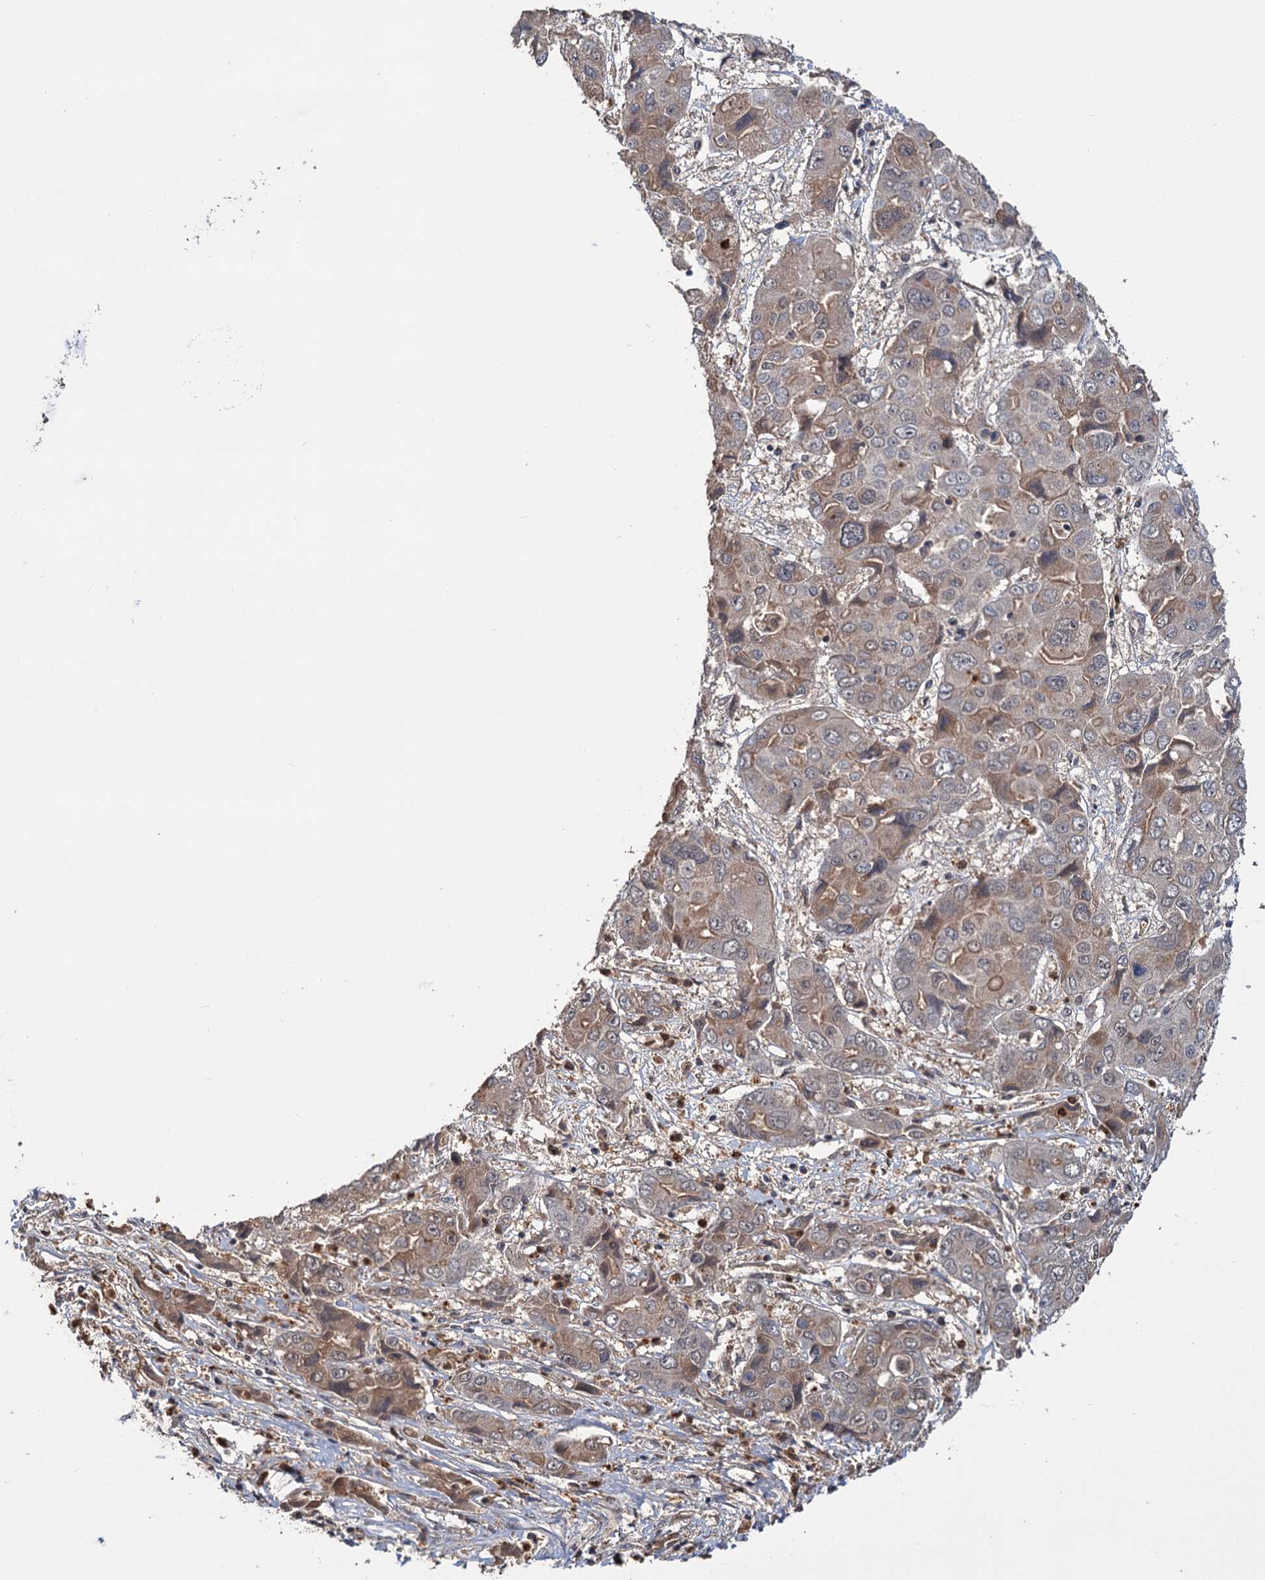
{"staining": {"intensity": "moderate", "quantity": "25%-75%", "location": "cytoplasmic/membranous"}, "tissue": "liver cancer", "cell_type": "Tumor cells", "image_type": "cancer", "snomed": [{"axis": "morphology", "description": "Cholangiocarcinoma"}, {"axis": "topography", "description": "Liver"}], "caption": "Human liver cholangiocarcinoma stained for a protein (brown) exhibits moderate cytoplasmic/membranous positive positivity in approximately 25%-75% of tumor cells.", "gene": "KANSL2", "patient": {"sex": "male", "age": 67}}